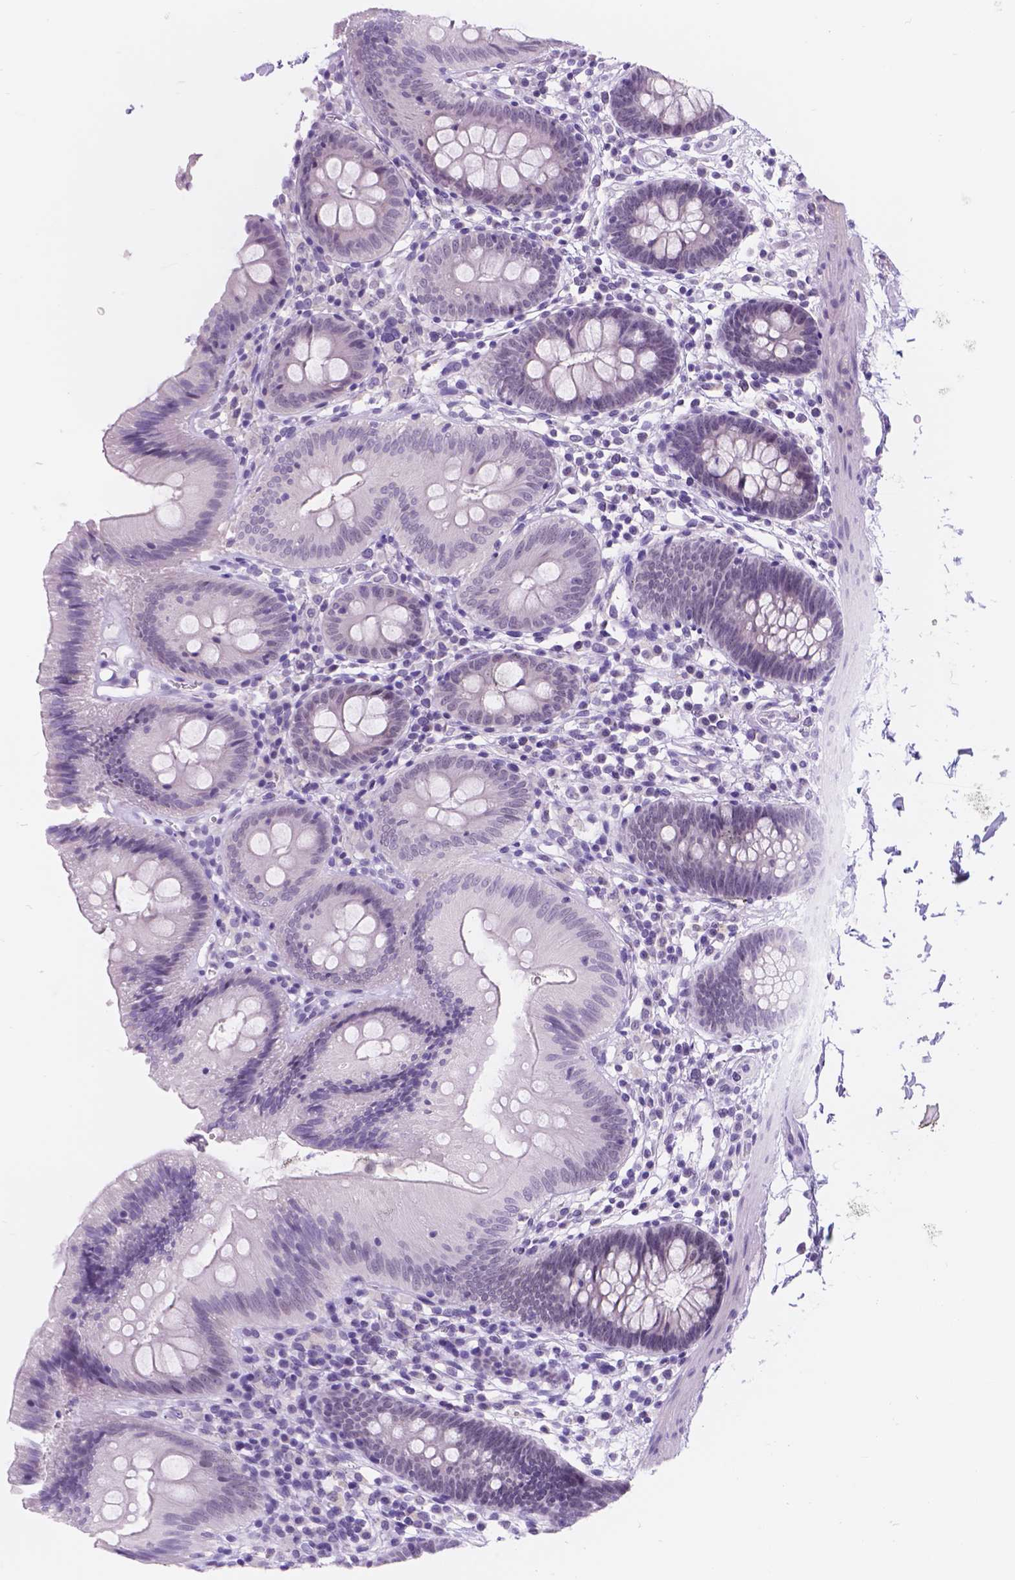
{"staining": {"intensity": "negative", "quantity": "none", "location": "none"}, "tissue": "colon", "cell_type": "Endothelial cells", "image_type": "normal", "snomed": [{"axis": "morphology", "description": "Normal tissue, NOS"}, {"axis": "topography", "description": "Colon"}], "caption": "IHC of benign colon demonstrates no staining in endothelial cells.", "gene": "DCC", "patient": {"sex": "male", "age": 70}}